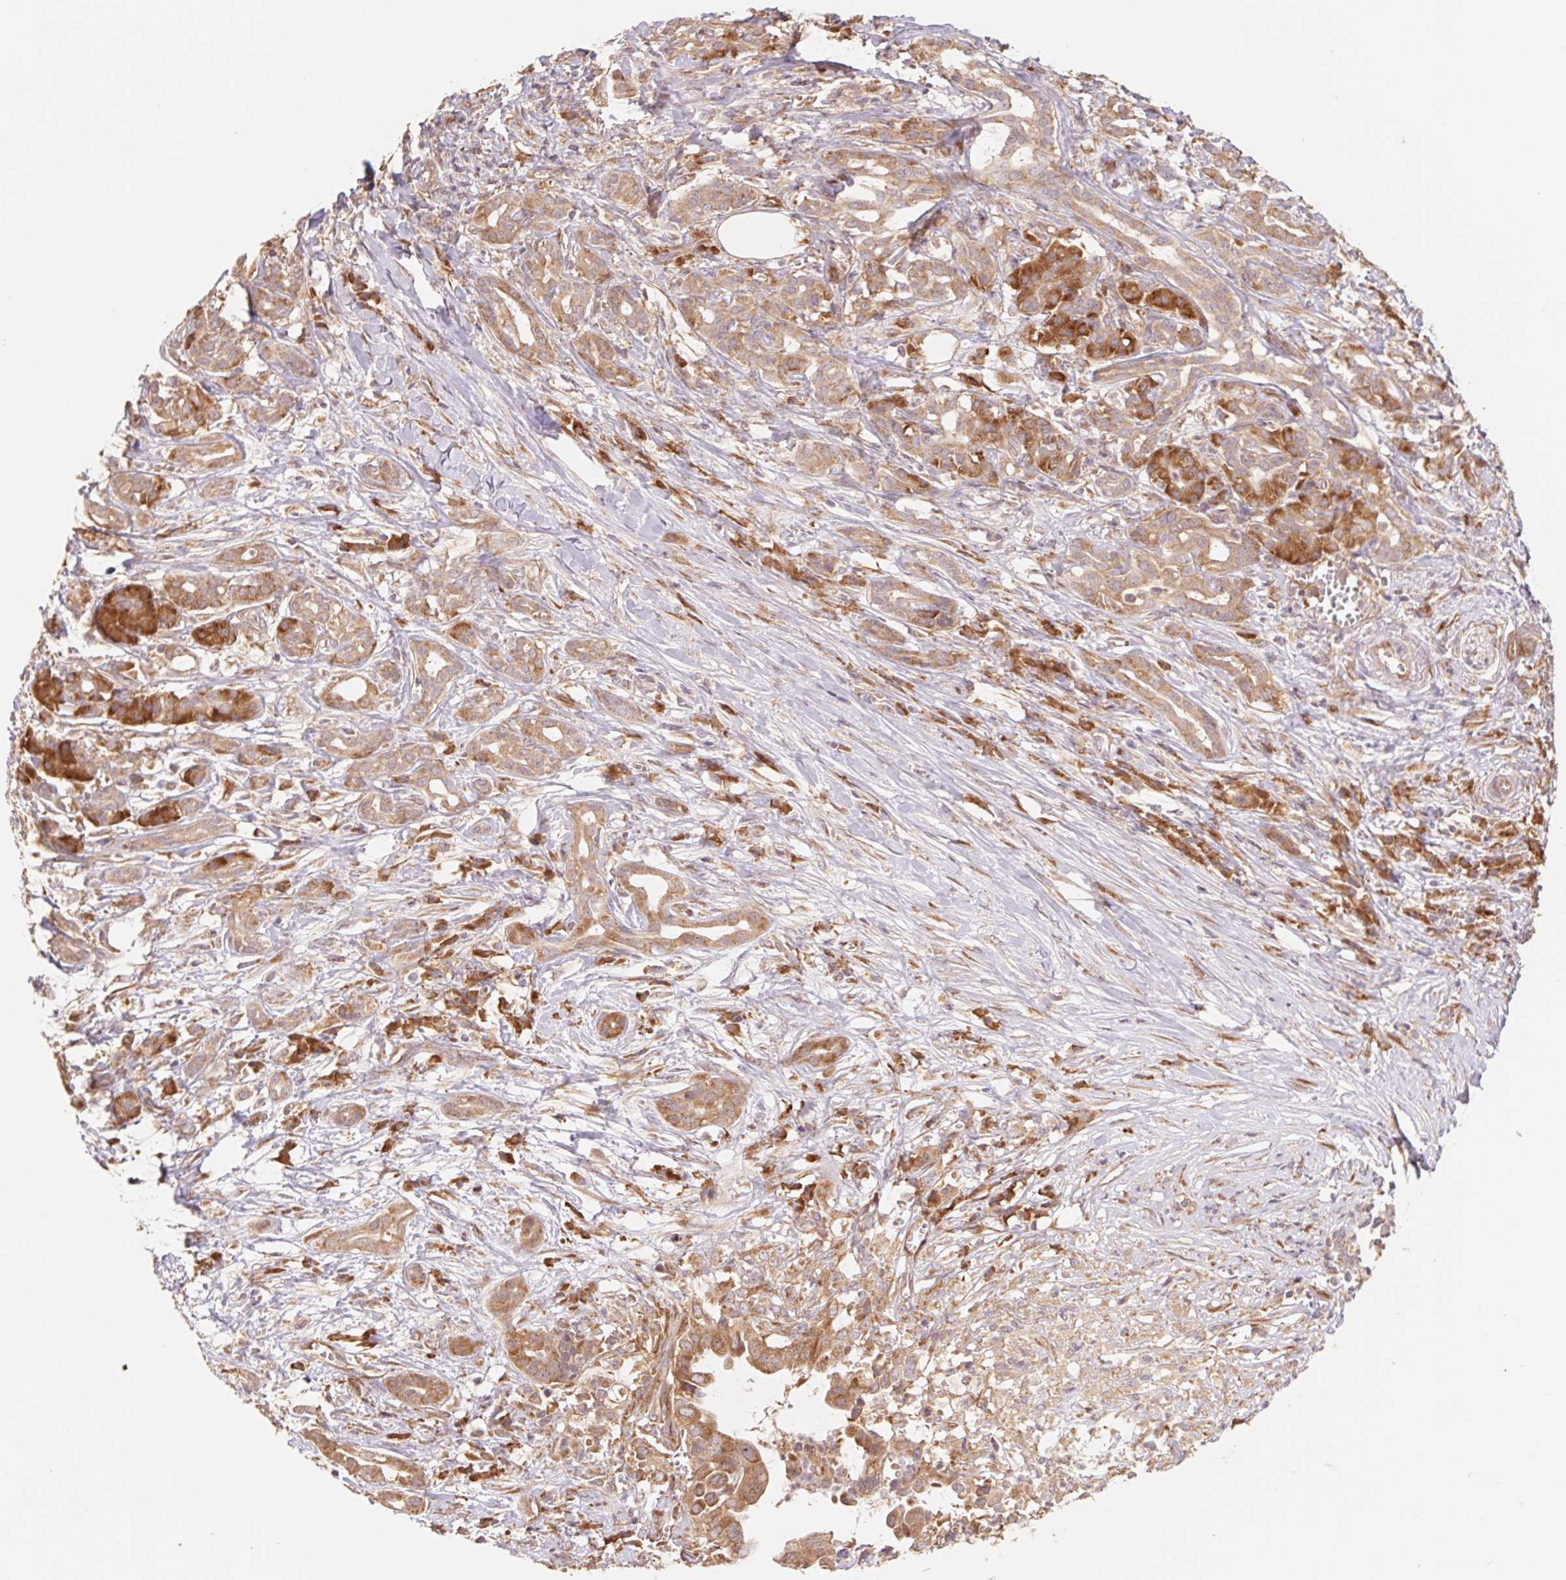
{"staining": {"intensity": "moderate", "quantity": ">75%", "location": "cytoplasmic/membranous"}, "tissue": "pancreatic cancer", "cell_type": "Tumor cells", "image_type": "cancer", "snomed": [{"axis": "morphology", "description": "Adenocarcinoma, NOS"}, {"axis": "topography", "description": "Pancreas"}], "caption": "Immunohistochemistry (IHC) (DAB) staining of pancreatic cancer displays moderate cytoplasmic/membranous protein expression in approximately >75% of tumor cells. (DAB (3,3'-diaminobenzidine) IHC, brown staining for protein, blue staining for nuclei).", "gene": "RPL27A", "patient": {"sex": "male", "age": 61}}